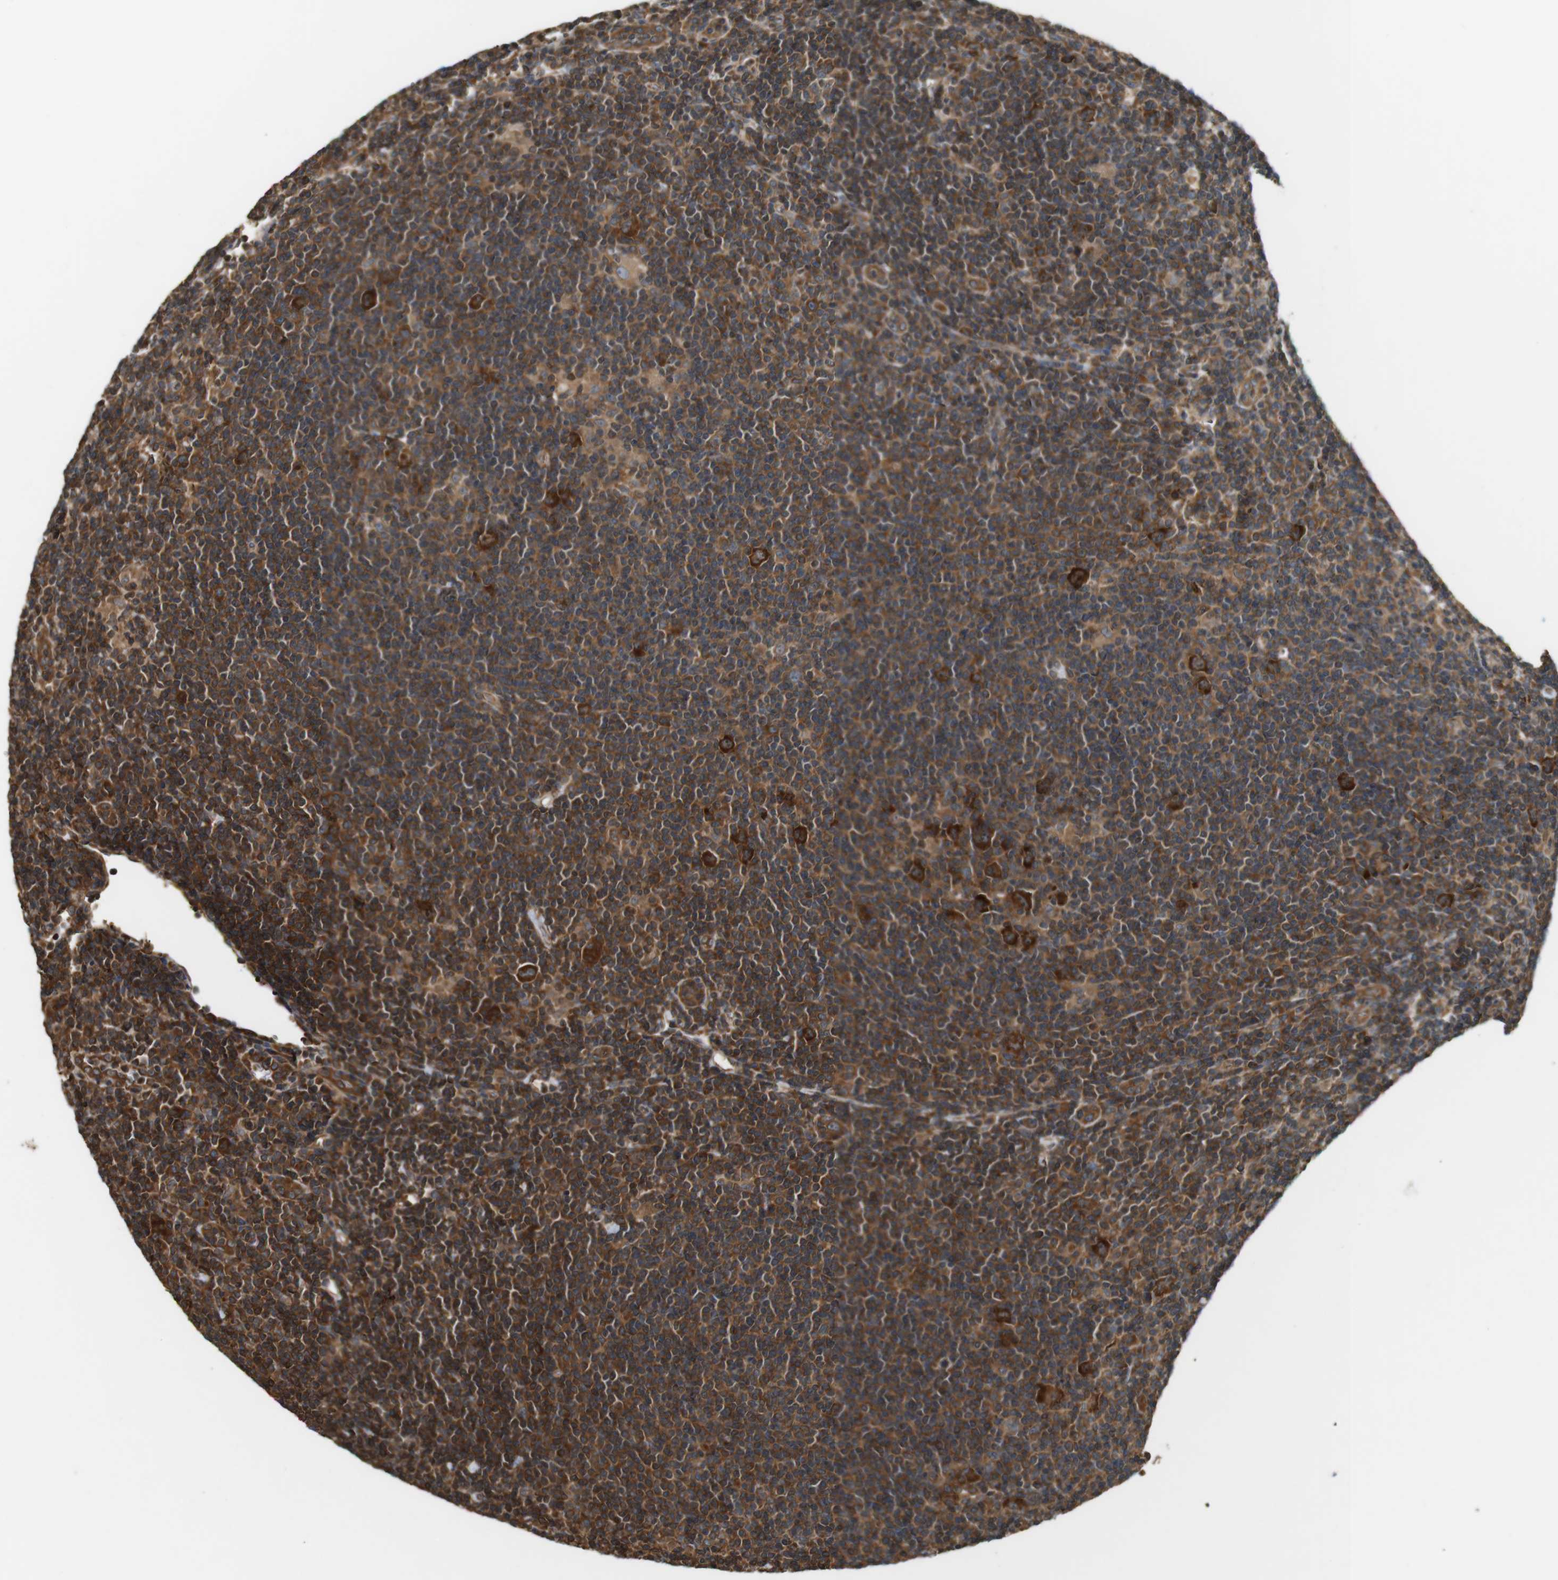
{"staining": {"intensity": "strong", "quantity": ">75%", "location": "cytoplasmic/membranous"}, "tissue": "lymphoma", "cell_type": "Tumor cells", "image_type": "cancer", "snomed": [{"axis": "morphology", "description": "Hodgkin's disease, NOS"}, {"axis": "topography", "description": "Lymph node"}], "caption": "Immunohistochemical staining of human lymphoma shows high levels of strong cytoplasmic/membranous expression in about >75% of tumor cells. (brown staining indicates protein expression, while blue staining denotes nuclei).", "gene": "PA2G4", "patient": {"sex": "female", "age": 57}}